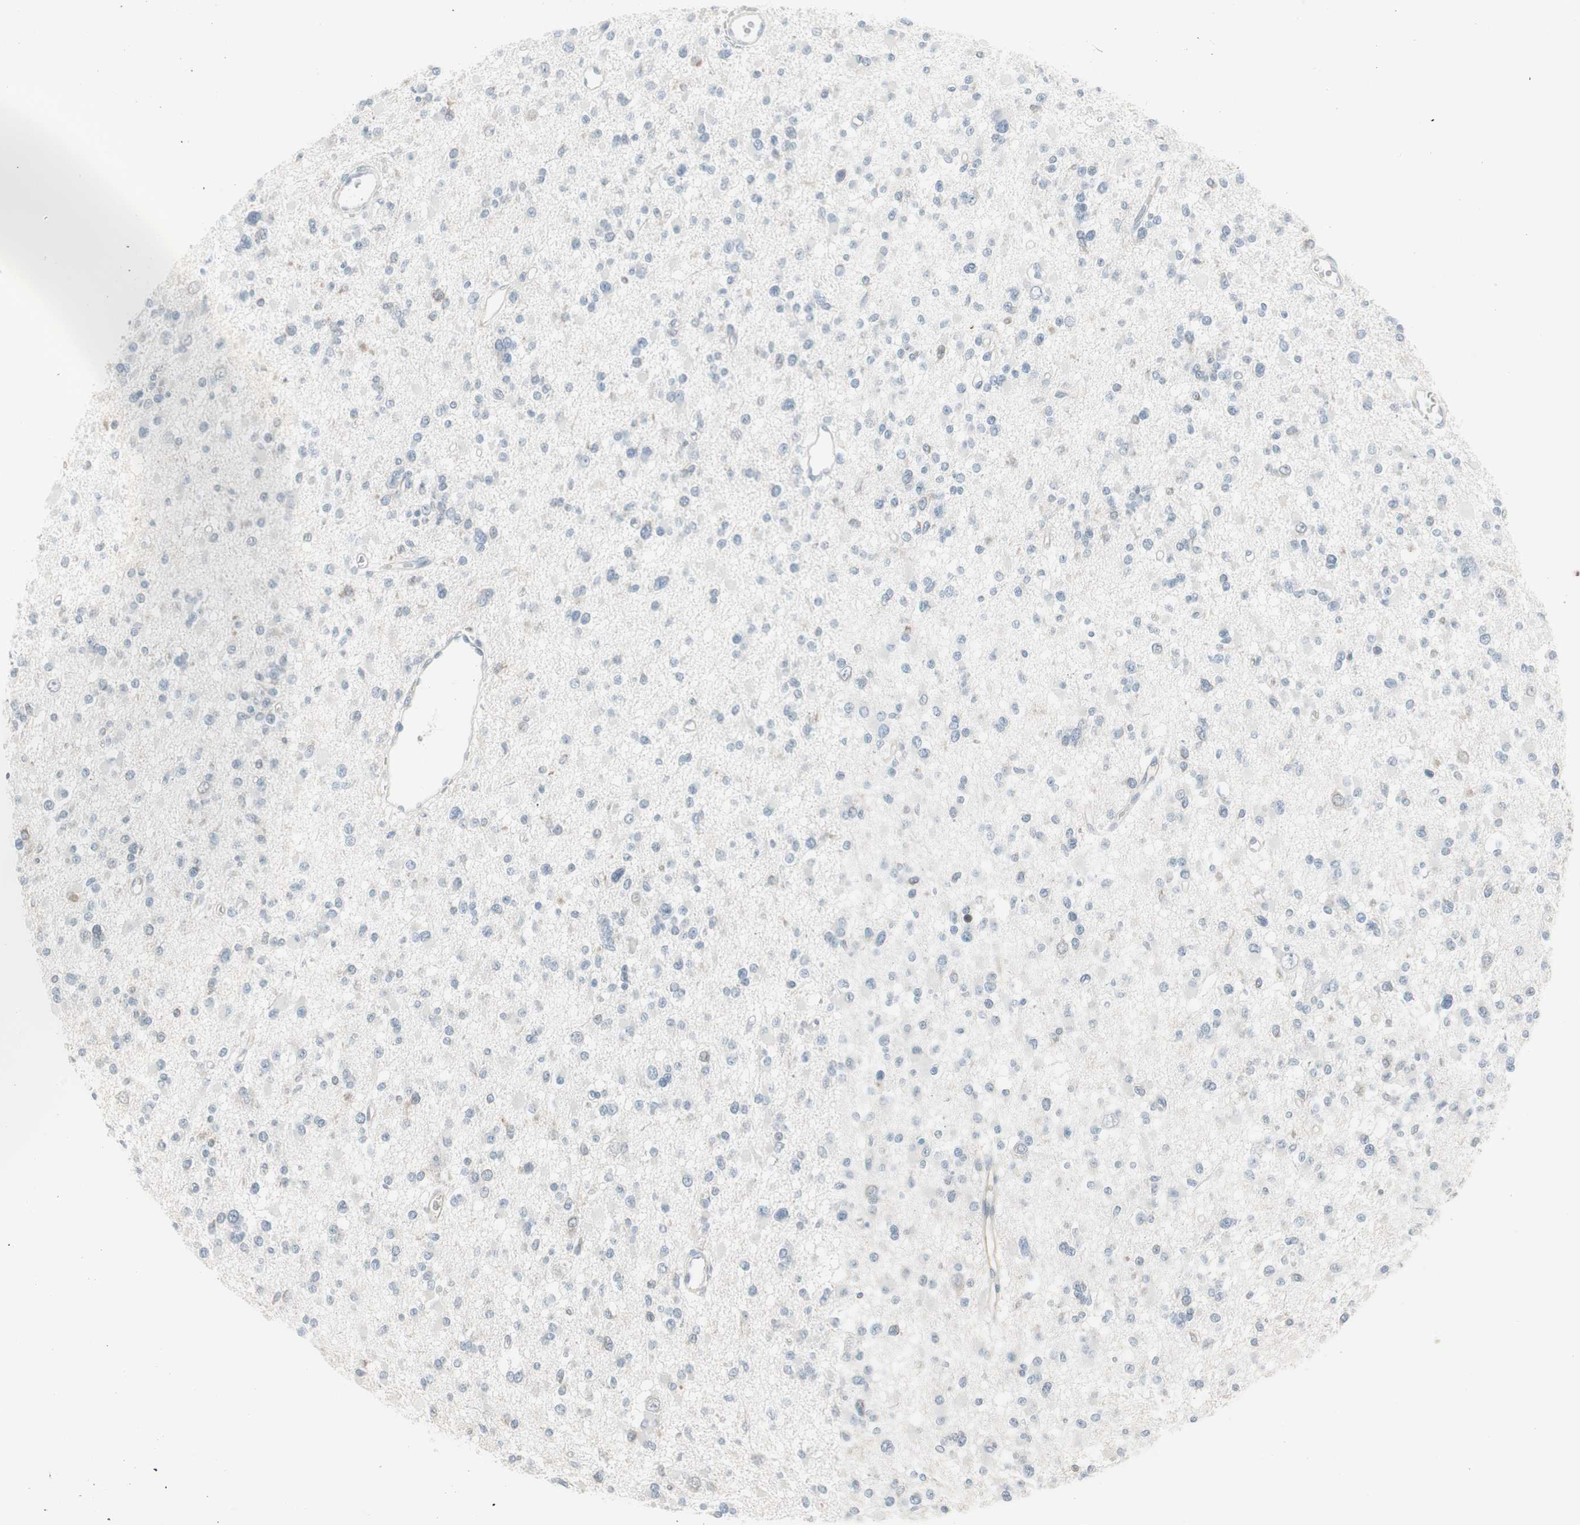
{"staining": {"intensity": "negative", "quantity": "none", "location": "none"}, "tissue": "glioma", "cell_type": "Tumor cells", "image_type": "cancer", "snomed": [{"axis": "morphology", "description": "Glioma, malignant, Low grade"}, {"axis": "topography", "description": "Brain"}], "caption": "Immunohistochemical staining of glioma shows no significant staining in tumor cells.", "gene": "ZSCAN32", "patient": {"sex": "female", "age": 22}}